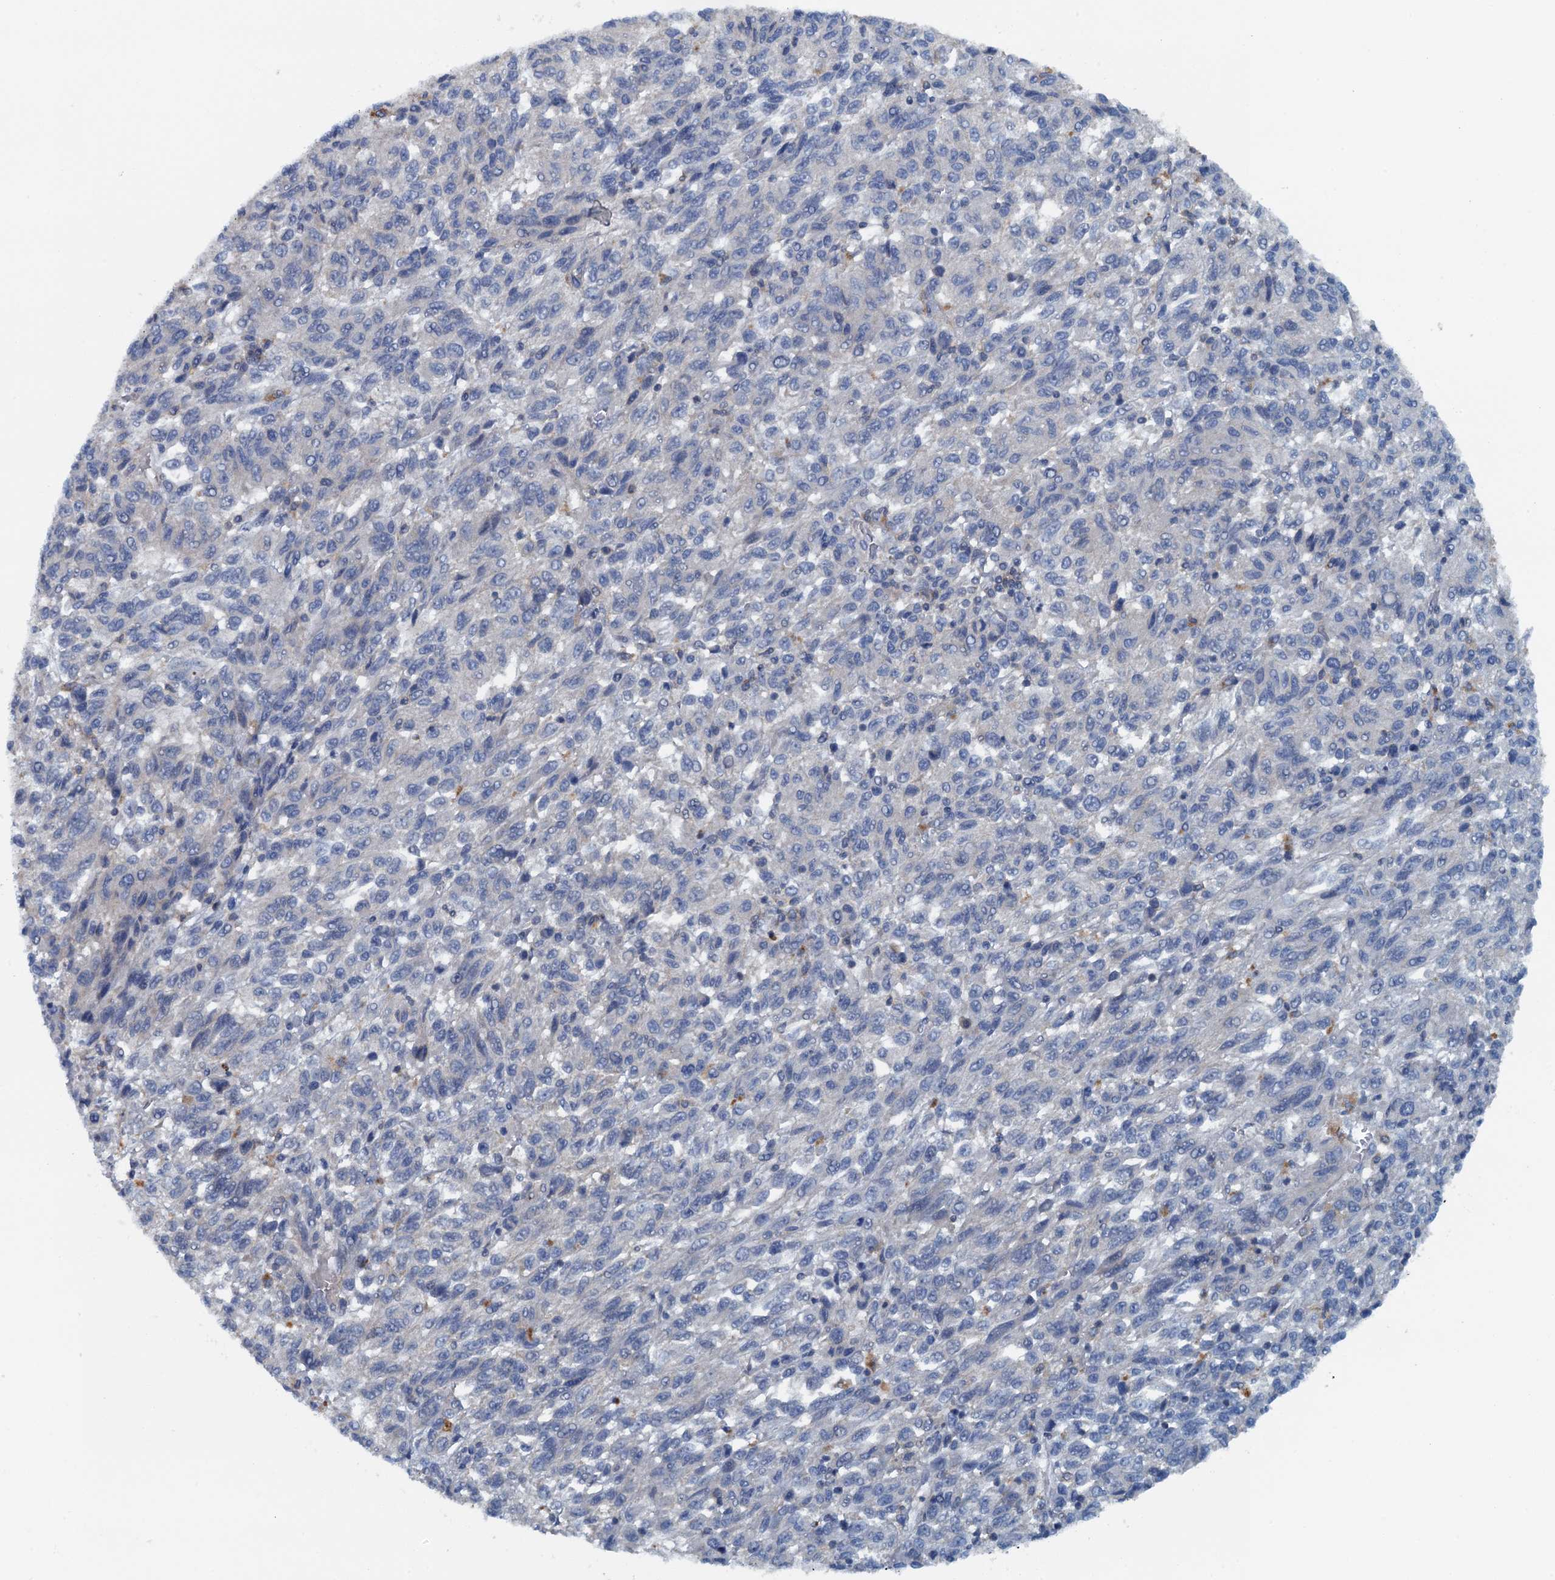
{"staining": {"intensity": "negative", "quantity": "none", "location": "none"}, "tissue": "melanoma", "cell_type": "Tumor cells", "image_type": "cancer", "snomed": [{"axis": "morphology", "description": "Malignant melanoma, Metastatic site"}, {"axis": "topography", "description": "Lung"}], "caption": "This is an IHC image of human melanoma. There is no positivity in tumor cells.", "gene": "THAP10", "patient": {"sex": "male", "age": 64}}